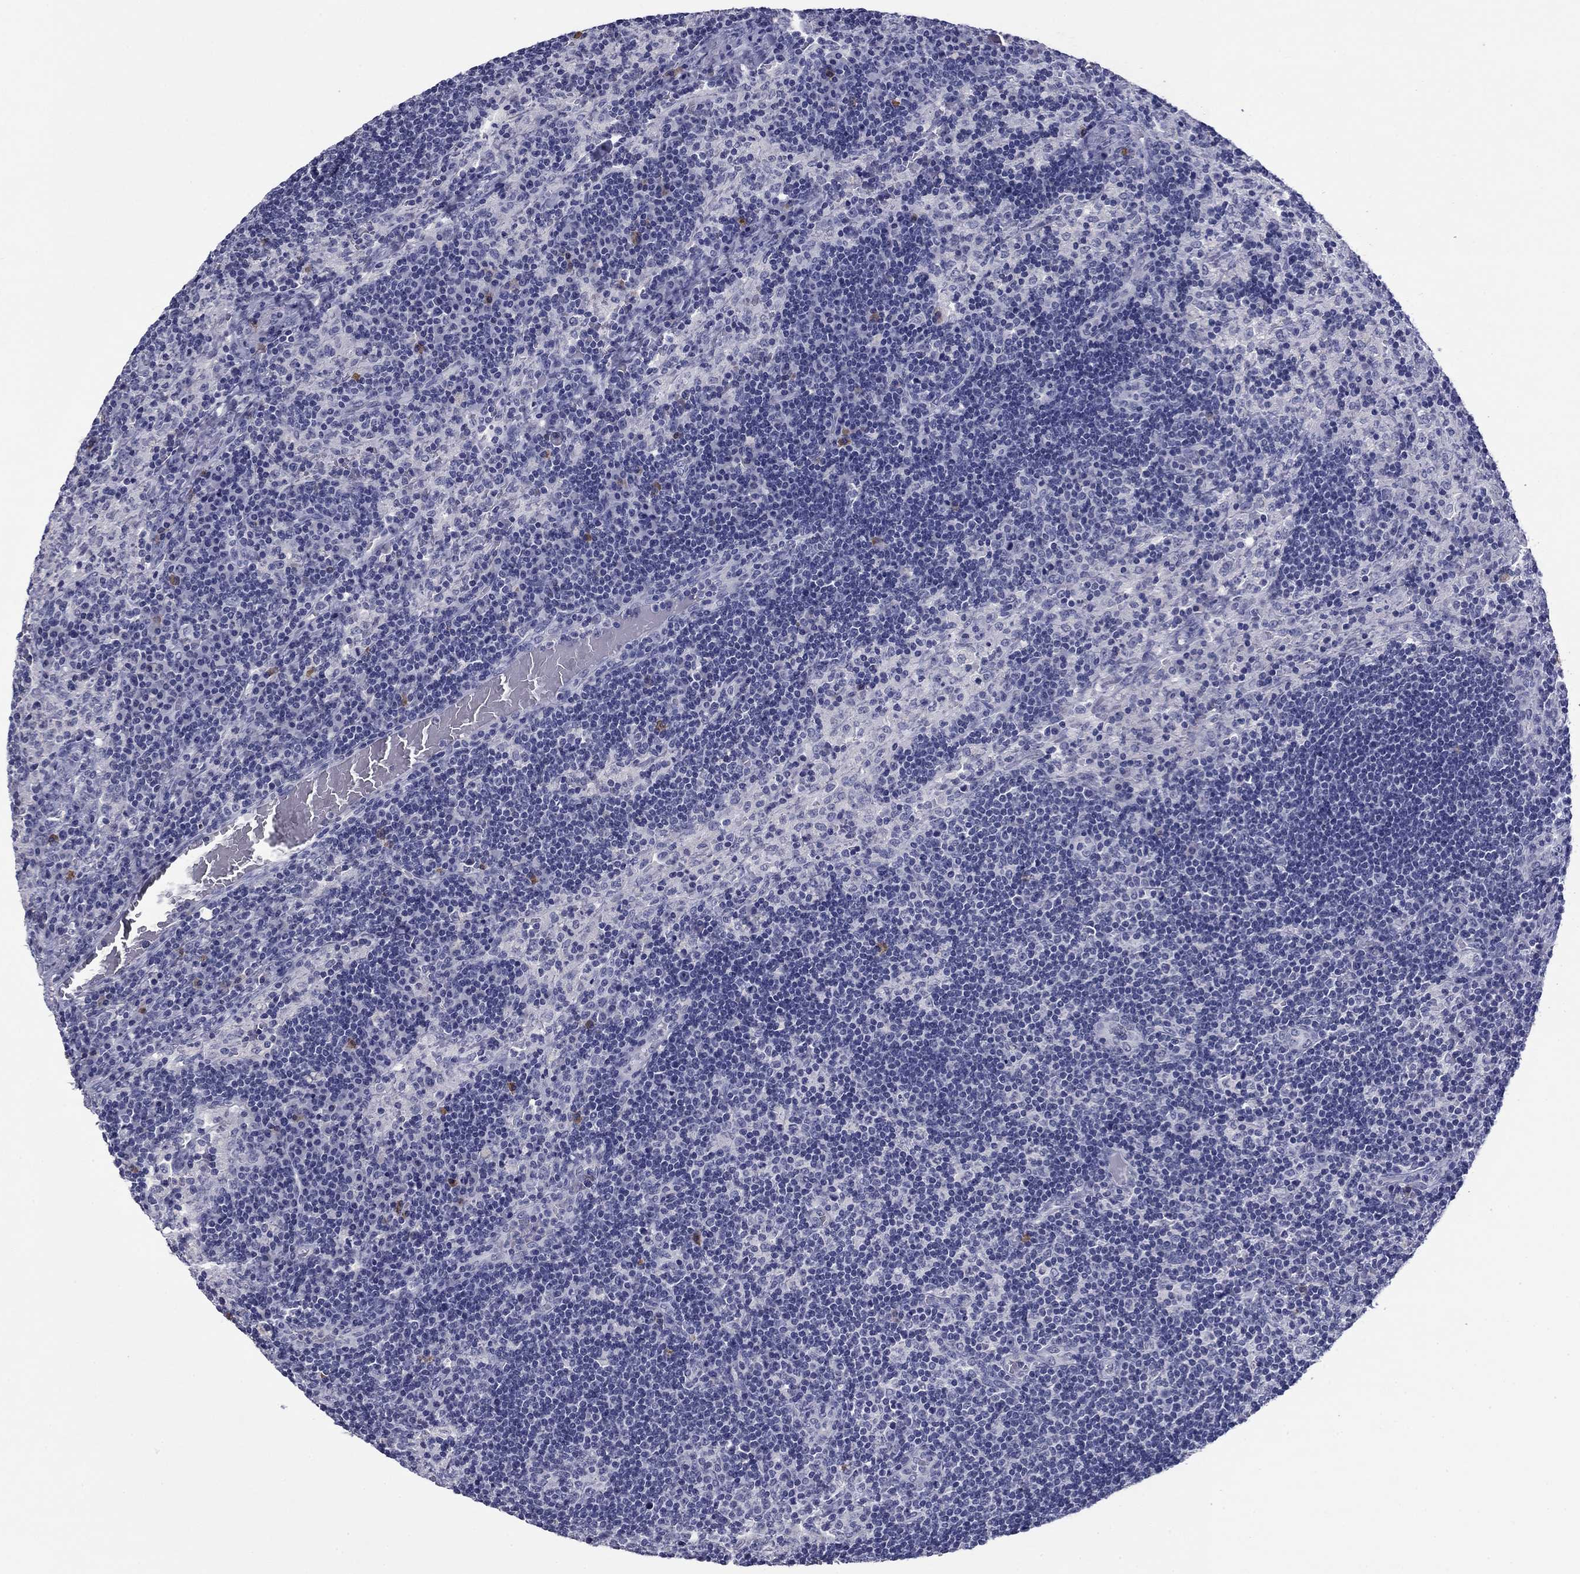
{"staining": {"intensity": "negative", "quantity": "none", "location": "none"}, "tissue": "lymph node", "cell_type": "Germinal center cells", "image_type": "normal", "snomed": [{"axis": "morphology", "description": "Normal tissue, NOS"}, {"axis": "topography", "description": "Lymph node"}], "caption": "Protein analysis of normal lymph node exhibits no significant staining in germinal center cells.", "gene": "HAO1", "patient": {"sex": "male", "age": 63}}